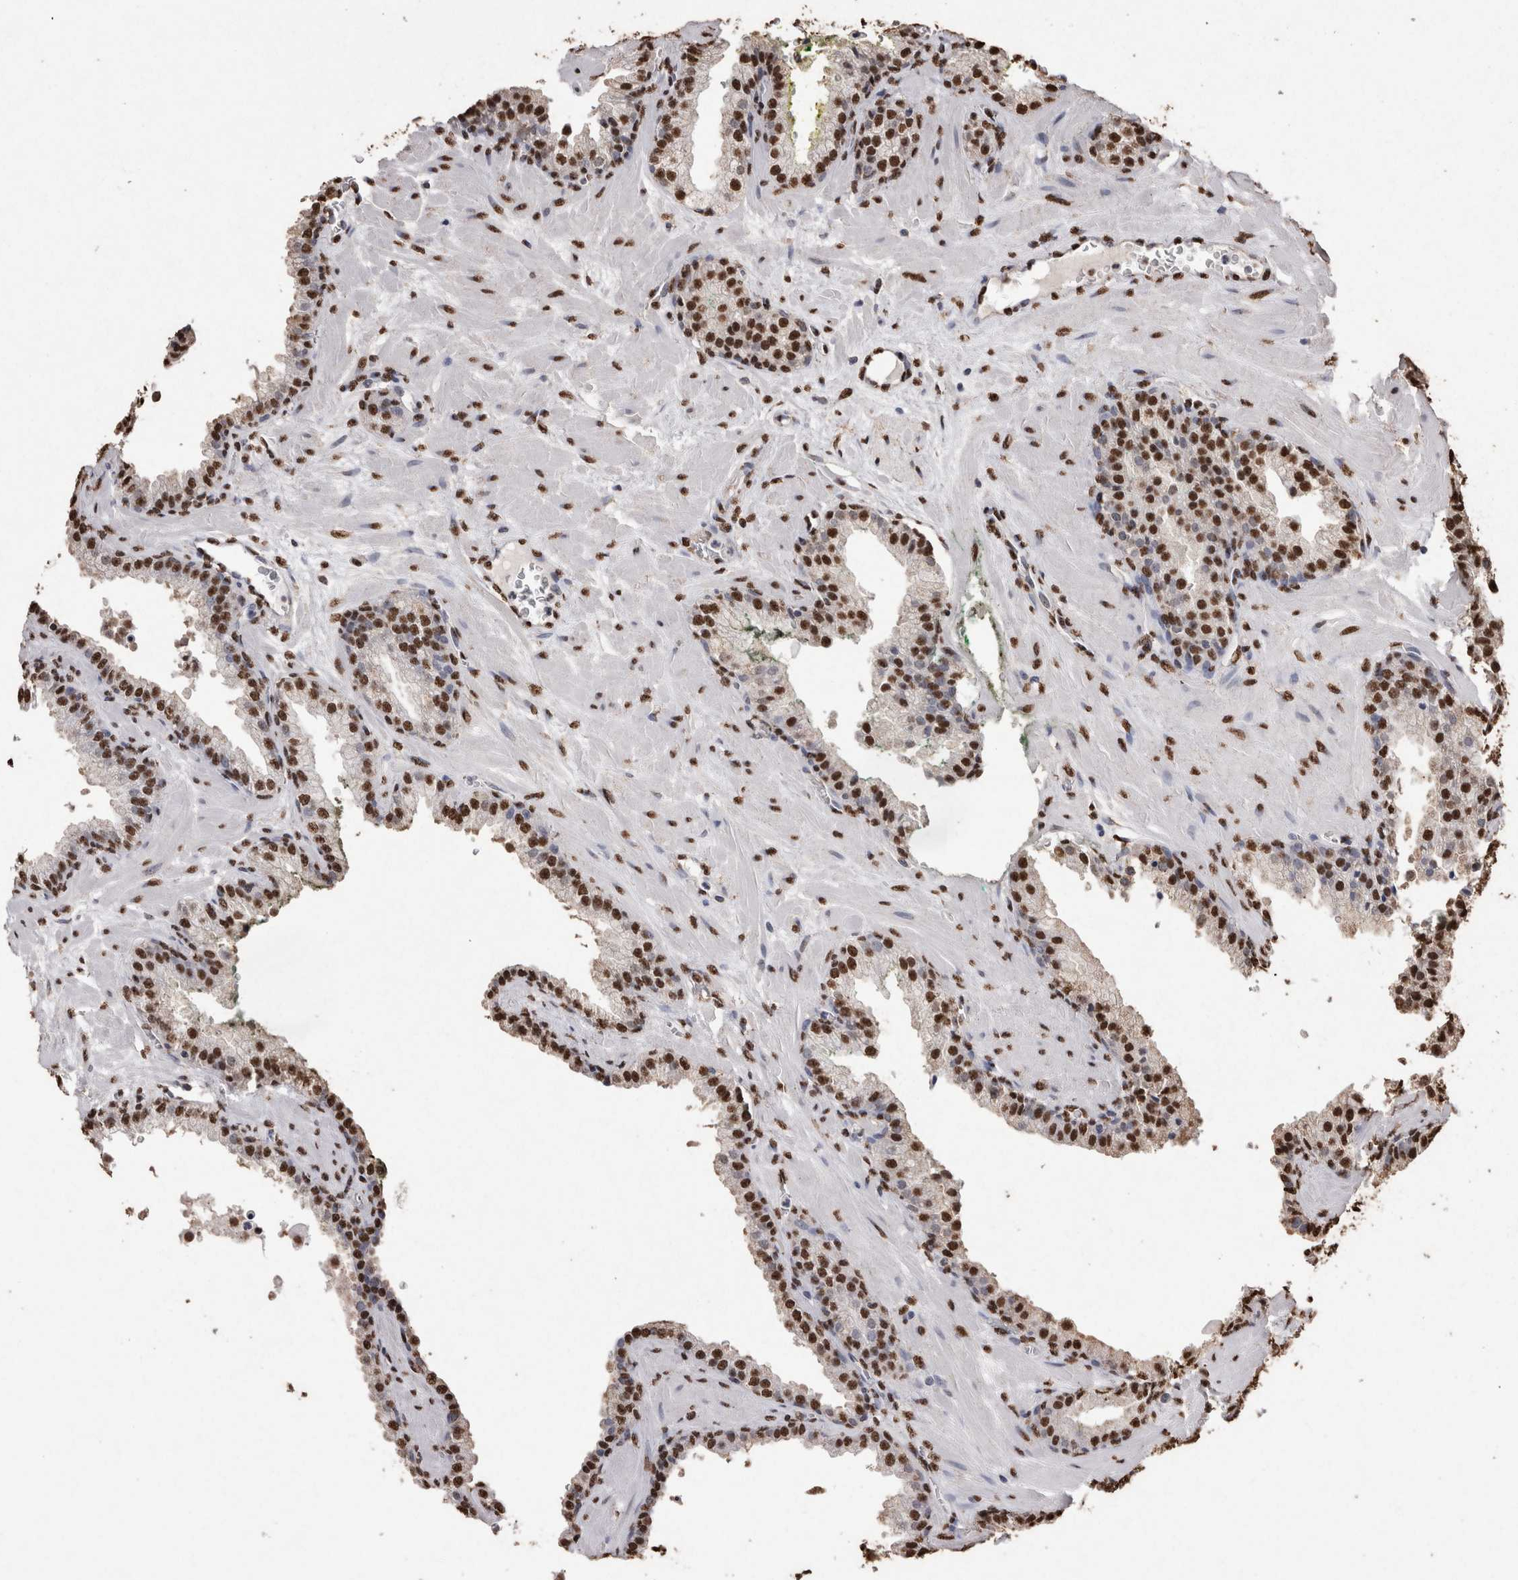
{"staining": {"intensity": "strong", "quantity": ">75%", "location": "nuclear"}, "tissue": "prostate cancer", "cell_type": "Tumor cells", "image_type": "cancer", "snomed": [{"axis": "morphology", "description": "Adenocarcinoma, Low grade"}, {"axis": "topography", "description": "Prostate"}], "caption": "A brown stain shows strong nuclear positivity of a protein in human prostate cancer tumor cells.", "gene": "NTHL1", "patient": {"sex": "male", "age": 59}}